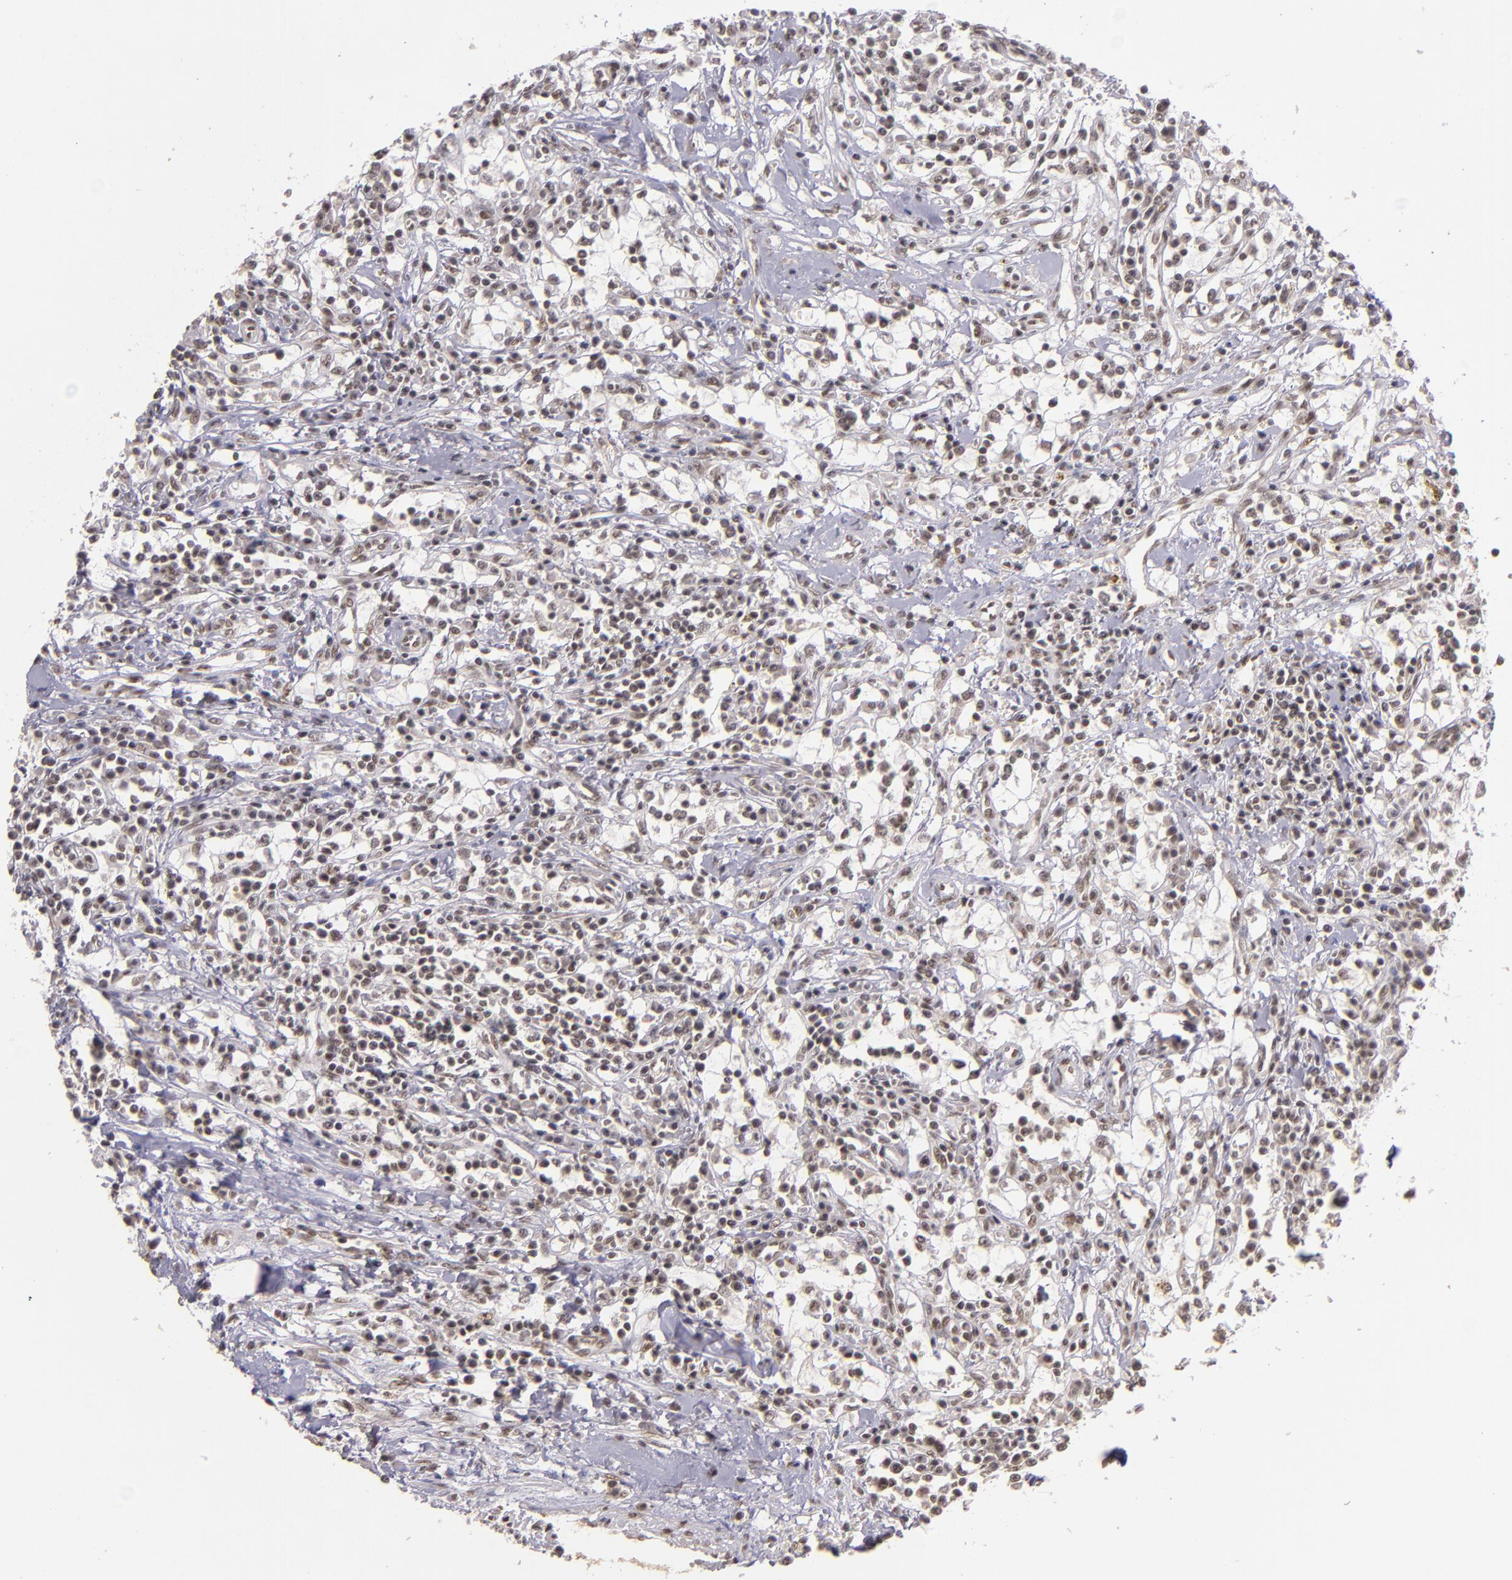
{"staining": {"intensity": "weak", "quantity": ">75%", "location": "nuclear"}, "tissue": "renal cancer", "cell_type": "Tumor cells", "image_type": "cancer", "snomed": [{"axis": "morphology", "description": "Adenocarcinoma, NOS"}, {"axis": "topography", "description": "Kidney"}], "caption": "High-magnification brightfield microscopy of renal adenocarcinoma stained with DAB (3,3'-diaminobenzidine) (brown) and counterstained with hematoxylin (blue). tumor cells exhibit weak nuclear expression is identified in approximately>75% of cells.", "gene": "ZNF148", "patient": {"sex": "male", "age": 82}}